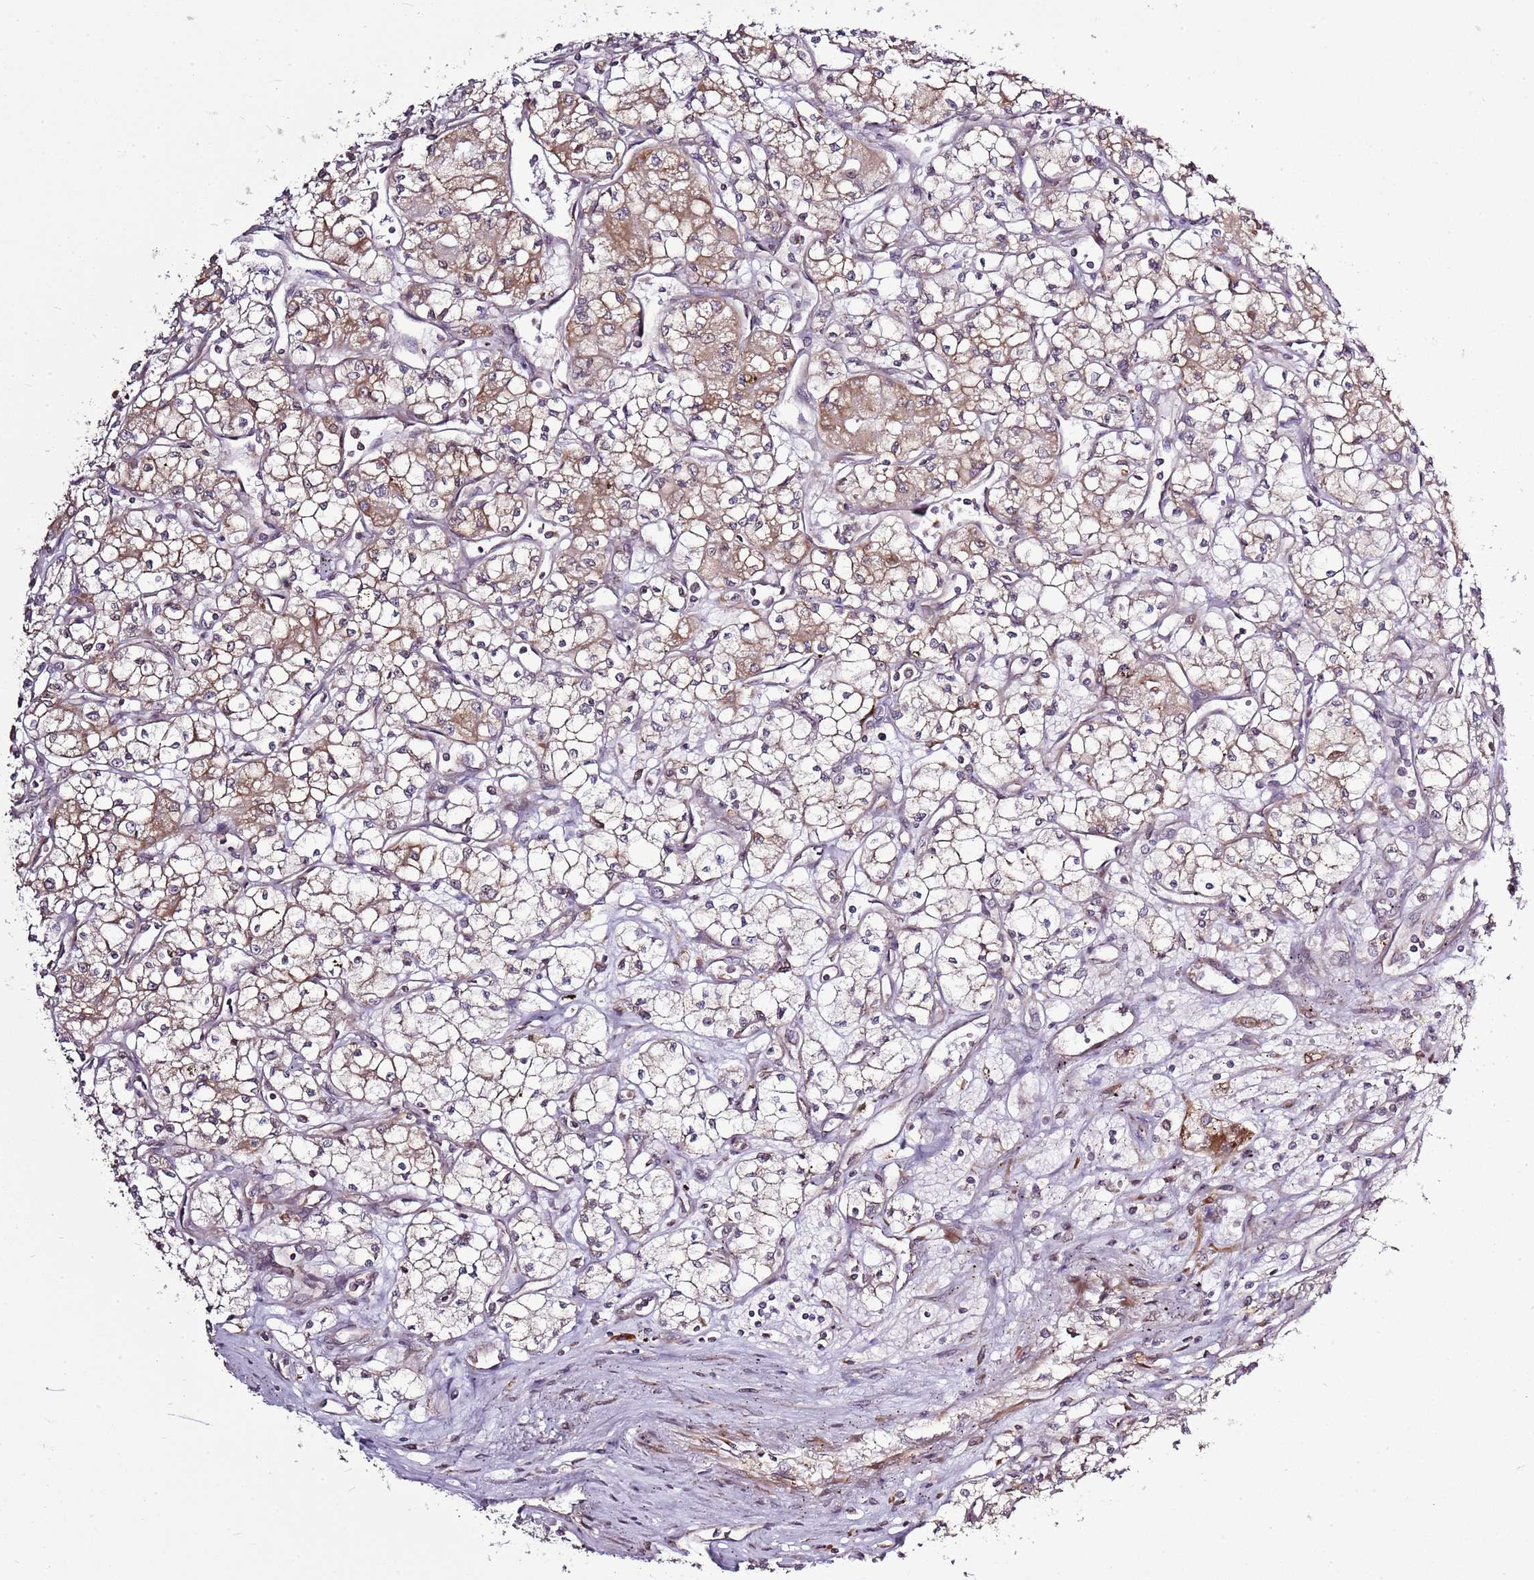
{"staining": {"intensity": "moderate", "quantity": "25%-75%", "location": "cytoplasmic/membranous"}, "tissue": "renal cancer", "cell_type": "Tumor cells", "image_type": "cancer", "snomed": [{"axis": "morphology", "description": "Adenocarcinoma, NOS"}, {"axis": "topography", "description": "Kidney"}], "caption": "A photomicrograph showing moderate cytoplasmic/membranous positivity in about 25%-75% of tumor cells in renal cancer, as visualized by brown immunohistochemical staining.", "gene": "TMED10", "patient": {"sex": "male", "age": 59}}